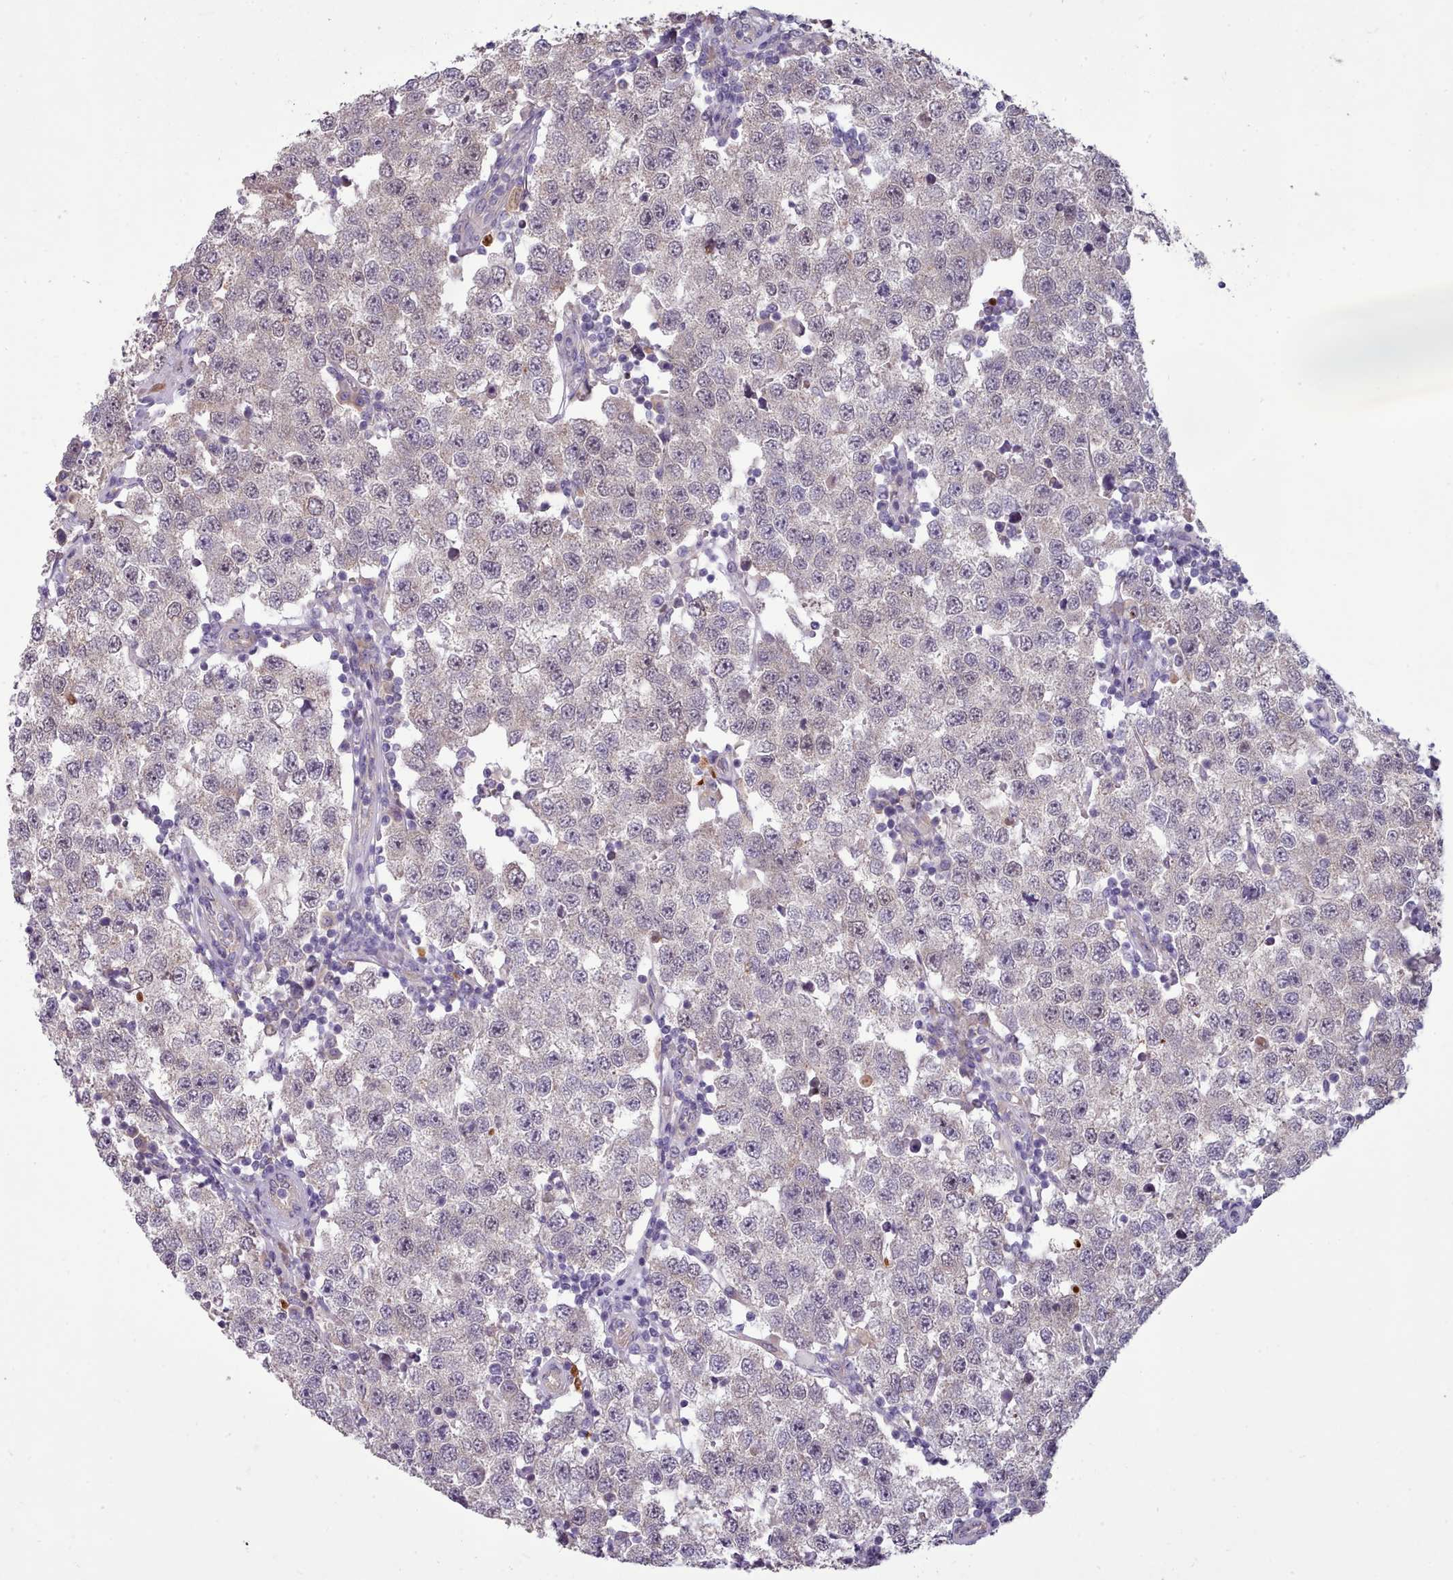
{"staining": {"intensity": "weak", "quantity": "25%-75%", "location": "nuclear"}, "tissue": "testis cancer", "cell_type": "Tumor cells", "image_type": "cancer", "snomed": [{"axis": "morphology", "description": "Seminoma, NOS"}, {"axis": "topography", "description": "Testis"}], "caption": "Tumor cells show low levels of weak nuclear expression in approximately 25%-75% of cells in human testis cancer (seminoma).", "gene": "DPF1", "patient": {"sex": "male", "age": 34}}